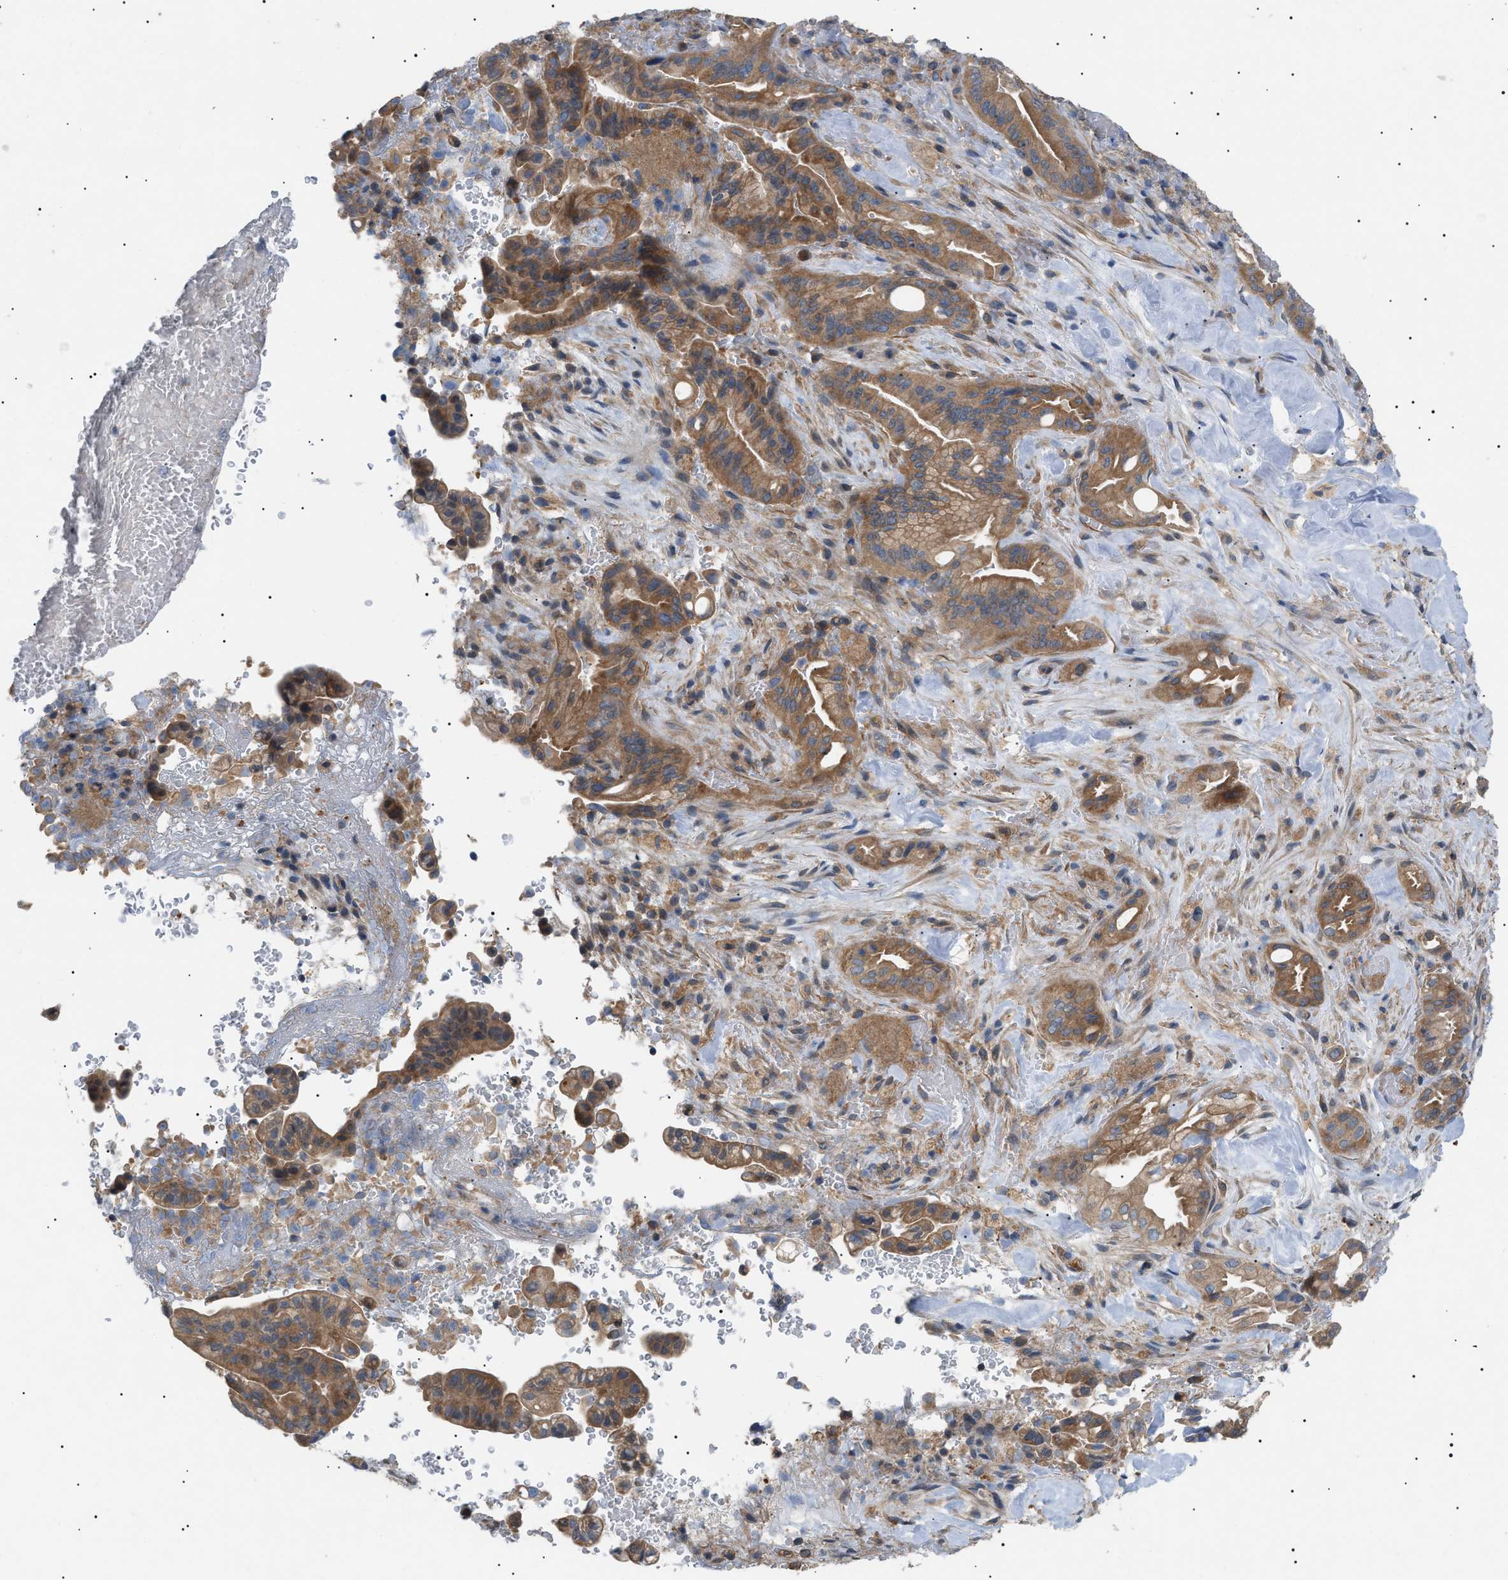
{"staining": {"intensity": "moderate", "quantity": ">75%", "location": "cytoplasmic/membranous"}, "tissue": "liver cancer", "cell_type": "Tumor cells", "image_type": "cancer", "snomed": [{"axis": "morphology", "description": "Cholangiocarcinoma"}, {"axis": "topography", "description": "Liver"}], "caption": "Moderate cytoplasmic/membranous protein positivity is present in approximately >75% of tumor cells in liver cancer (cholangiocarcinoma).", "gene": "IRS2", "patient": {"sex": "female", "age": 68}}